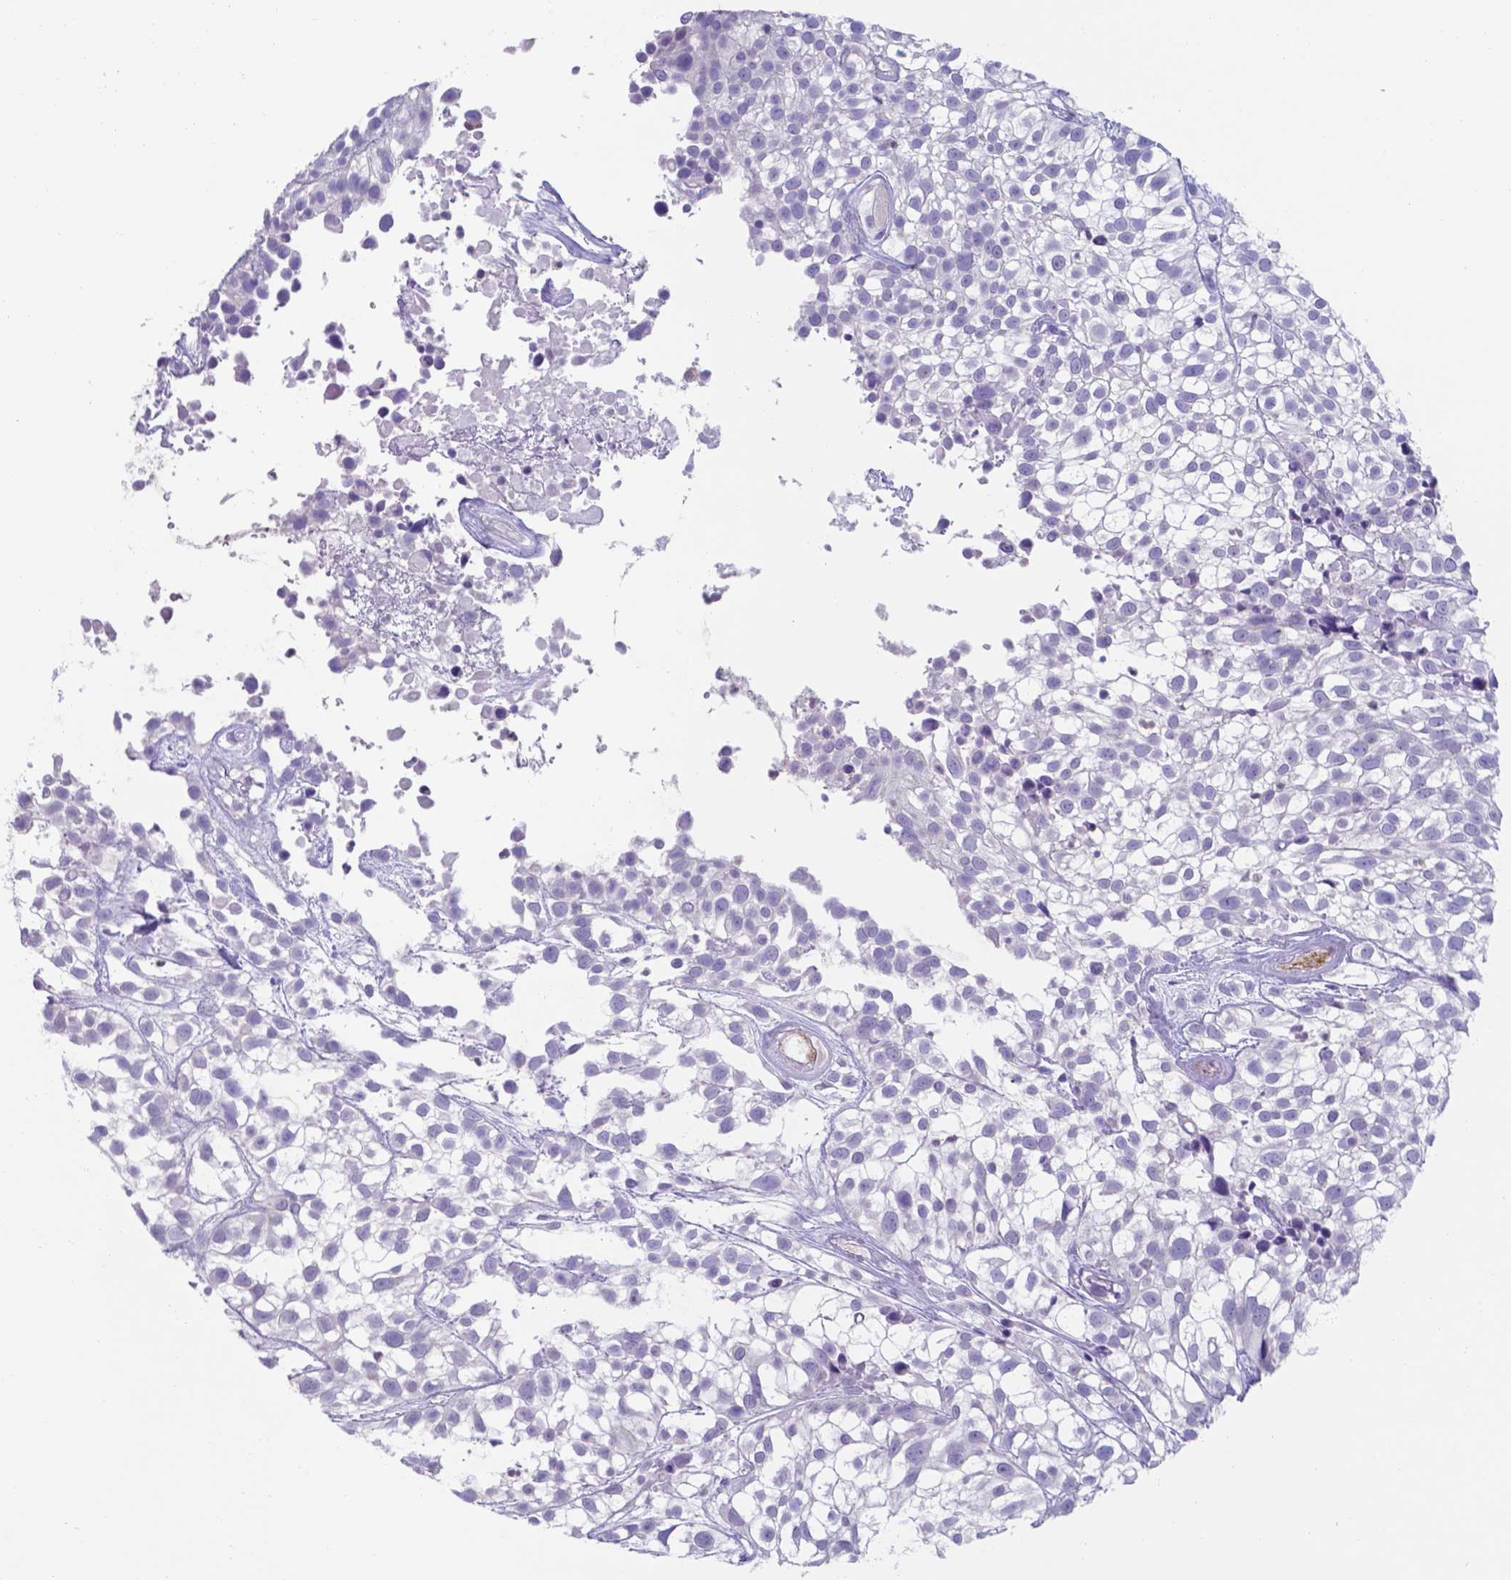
{"staining": {"intensity": "negative", "quantity": "none", "location": "none"}, "tissue": "urothelial cancer", "cell_type": "Tumor cells", "image_type": "cancer", "snomed": [{"axis": "morphology", "description": "Urothelial carcinoma, High grade"}, {"axis": "topography", "description": "Urinary bladder"}], "caption": "Immunohistochemistry image of urothelial cancer stained for a protein (brown), which reveals no expression in tumor cells.", "gene": "UBE2J1", "patient": {"sex": "male", "age": 56}}